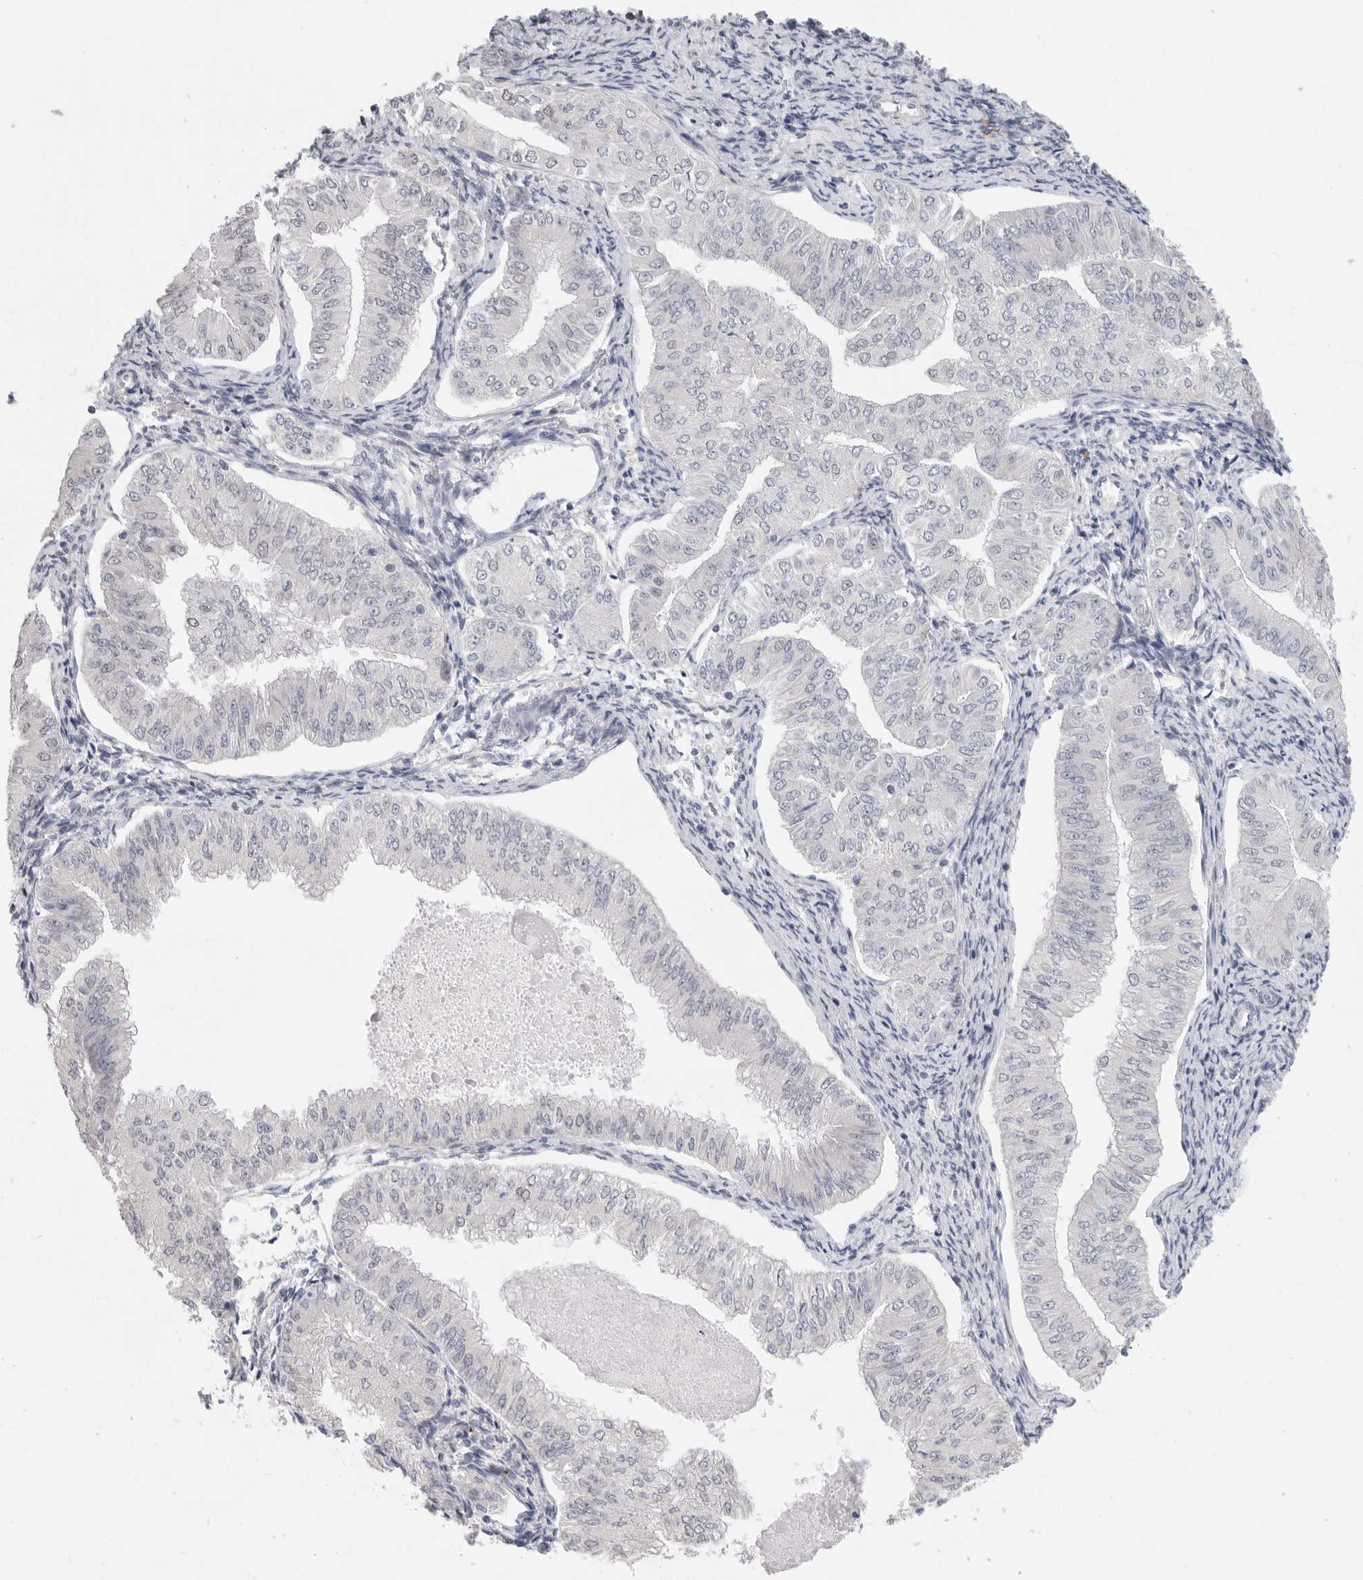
{"staining": {"intensity": "negative", "quantity": "none", "location": "none"}, "tissue": "endometrial cancer", "cell_type": "Tumor cells", "image_type": "cancer", "snomed": [{"axis": "morphology", "description": "Normal tissue, NOS"}, {"axis": "morphology", "description": "Adenocarcinoma, NOS"}, {"axis": "topography", "description": "Endometrium"}], "caption": "The photomicrograph reveals no significant staining in tumor cells of endometrial cancer (adenocarcinoma).", "gene": "ARHGEF10", "patient": {"sex": "female", "age": 53}}